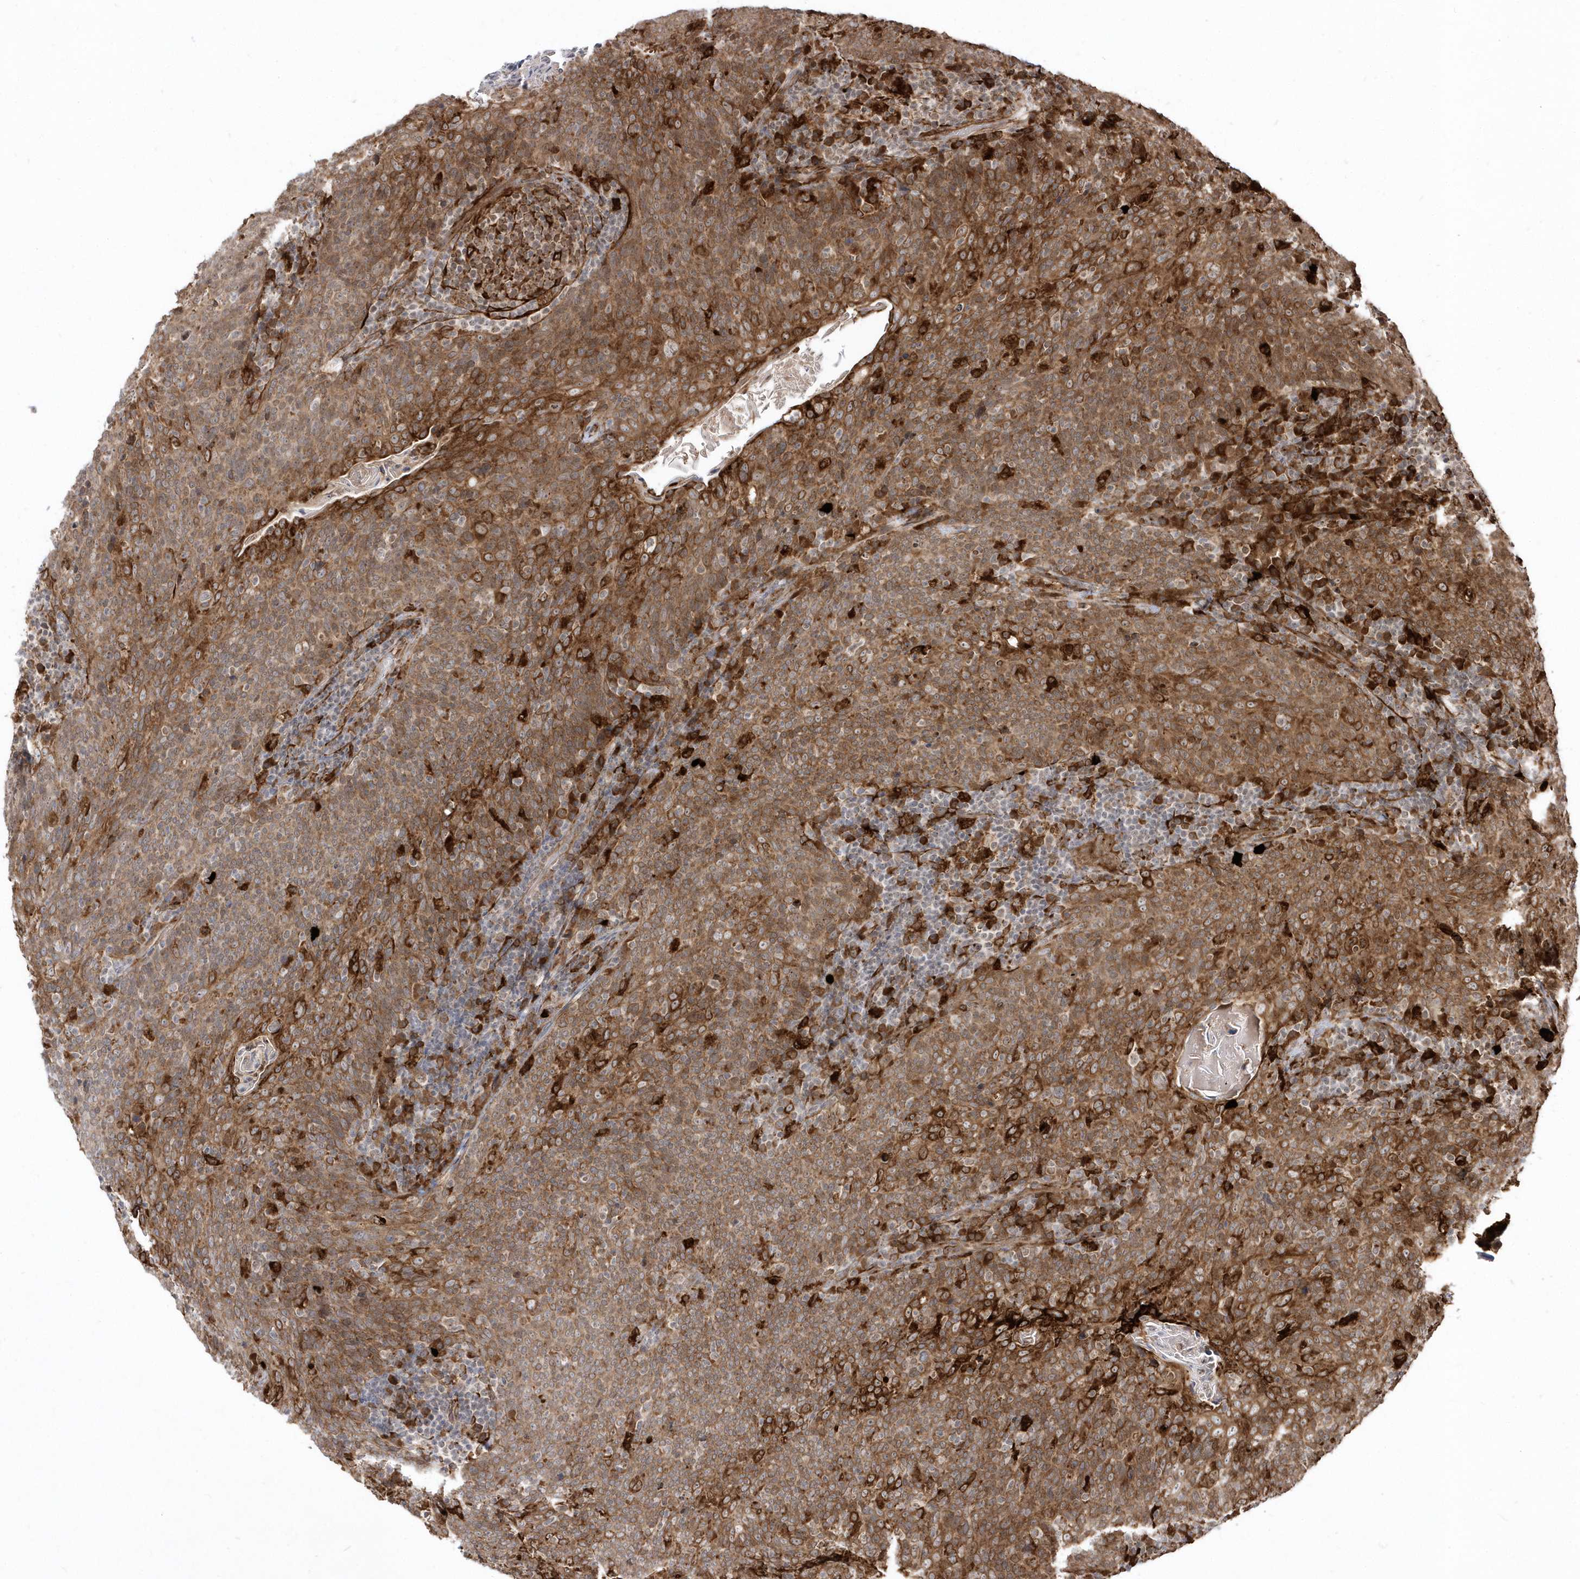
{"staining": {"intensity": "moderate", "quantity": ">75%", "location": "cytoplasmic/membranous"}, "tissue": "head and neck cancer", "cell_type": "Tumor cells", "image_type": "cancer", "snomed": [{"axis": "morphology", "description": "Squamous cell carcinoma, NOS"}, {"axis": "morphology", "description": "Squamous cell carcinoma, metastatic, NOS"}, {"axis": "topography", "description": "Lymph node"}, {"axis": "topography", "description": "Head-Neck"}], "caption": "Head and neck cancer tissue shows moderate cytoplasmic/membranous staining in approximately >75% of tumor cells, visualized by immunohistochemistry.", "gene": "EPC2", "patient": {"sex": "male", "age": 62}}